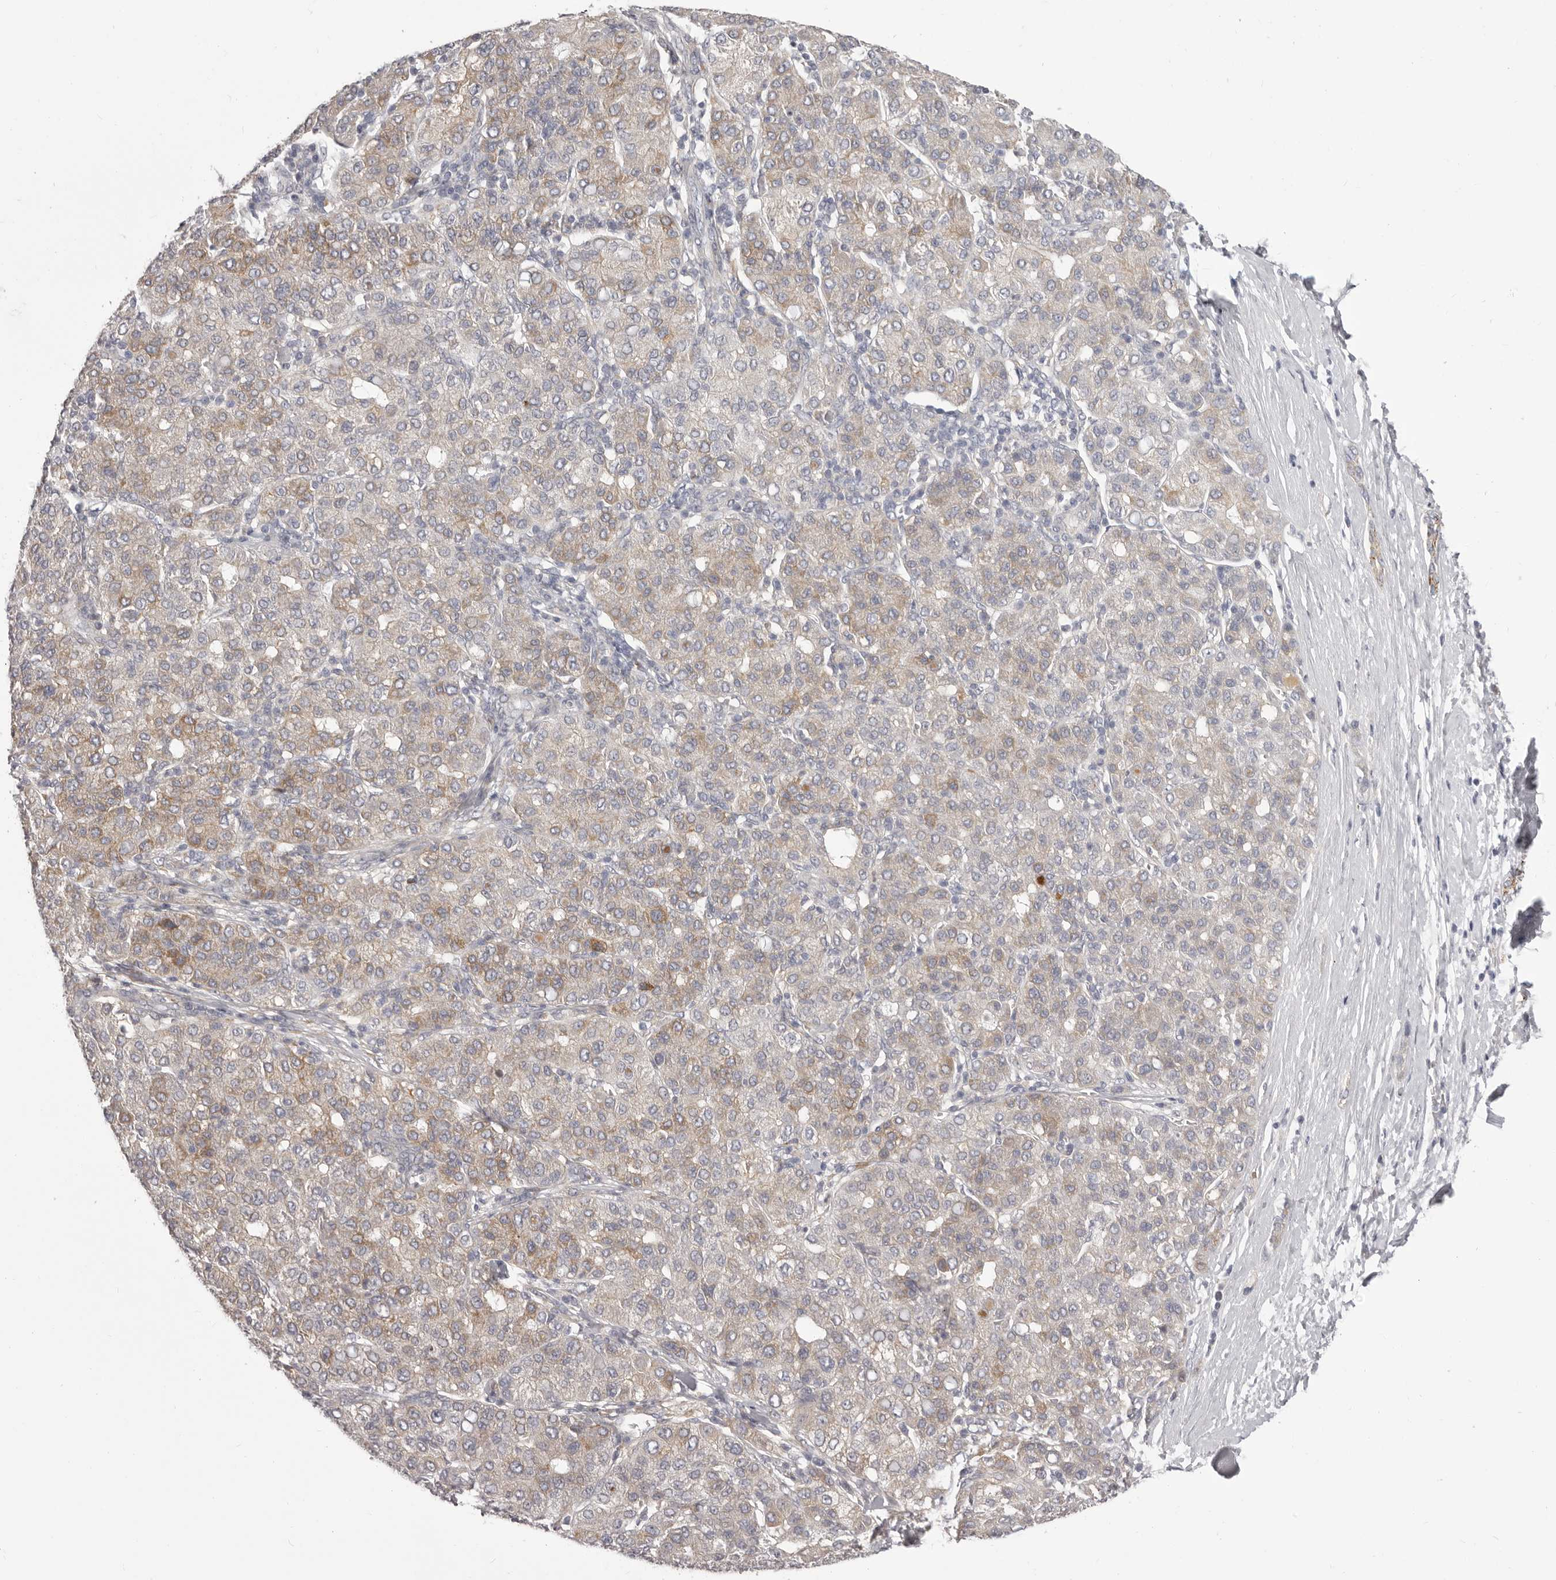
{"staining": {"intensity": "moderate", "quantity": "<25%", "location": "cytoplasmic/membranous"}, "tissue": "liver cancer", "cell_type": "Tumor cells", "image_type": "cancer", "snomed": [{"axis": "morphology", "description": "Carcinoma, Hepatocellular, NOS"}, {"axis": "topography", "description": "Liver"}], "caption": "Tumor cells show moderate cytoplasmic/membranous staining in approximately <25% of cells in liver cancer (hepatocellular carcinoma).", "gene": "OTUD3", "patient": {"sex": "male", "age": 65}}